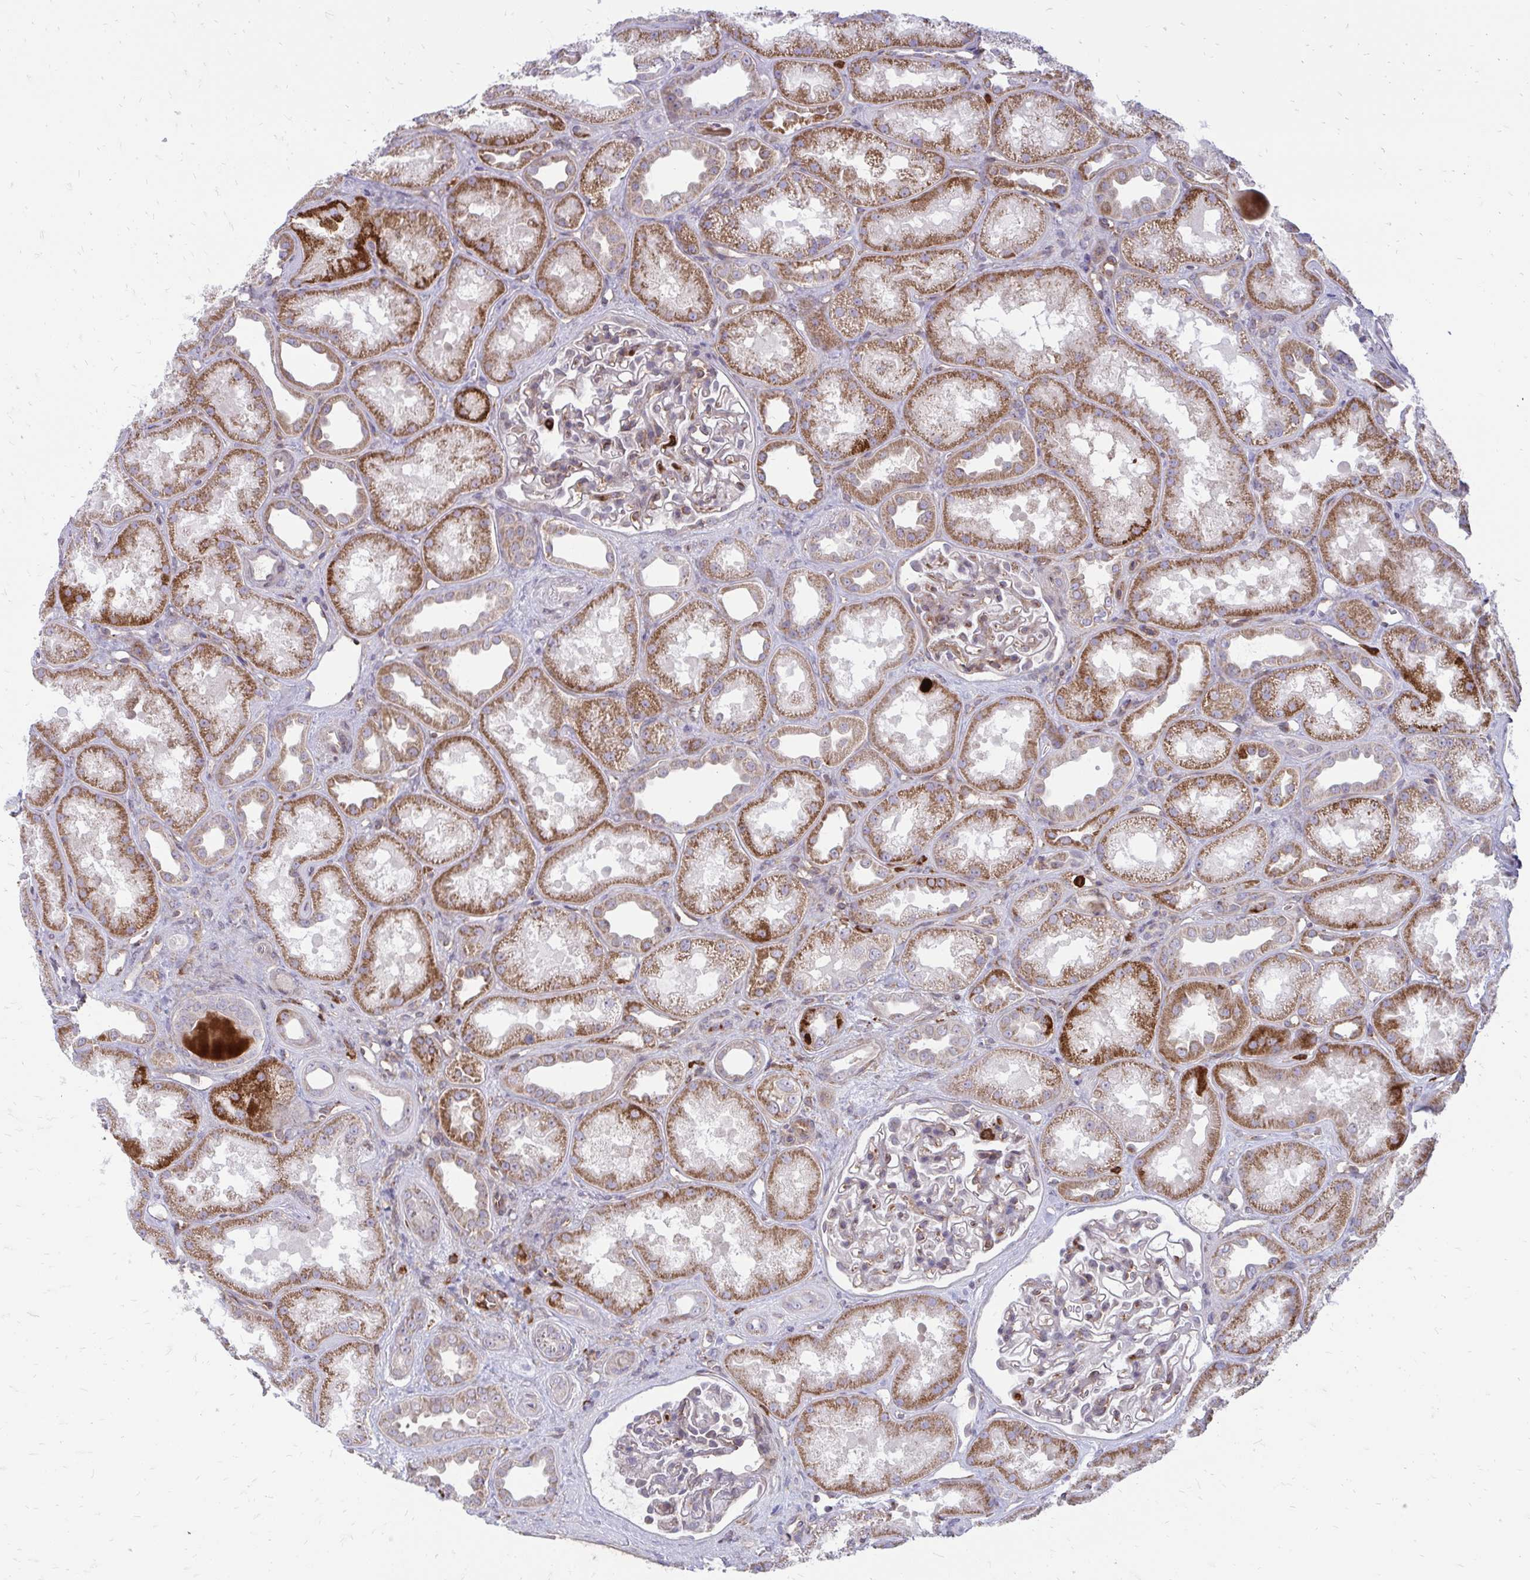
{"staining": {"intensity": "weak", "quantity": "25%-75%", "location": "cytoplasmic/membranous"}, "tissue": "kidney", "cell_type": "Cells in glomeruli", "image_type": "normal", "snomed": [{"axis": "morphology", "description": "Normal tissue, NOS"}, {"axis": "topography", "description": "Kidney"}], "caption": "Brown immunohistochemical staining in benign human kidney shows weak cytoplasmic/membranous staining in about 25%-75% of cells in glomeruli. (brown staining indicates protein expression, while blue staining denotes nuclei).", "gene": "ASAP1", "patient": {"sex": "male", "age": 61}}